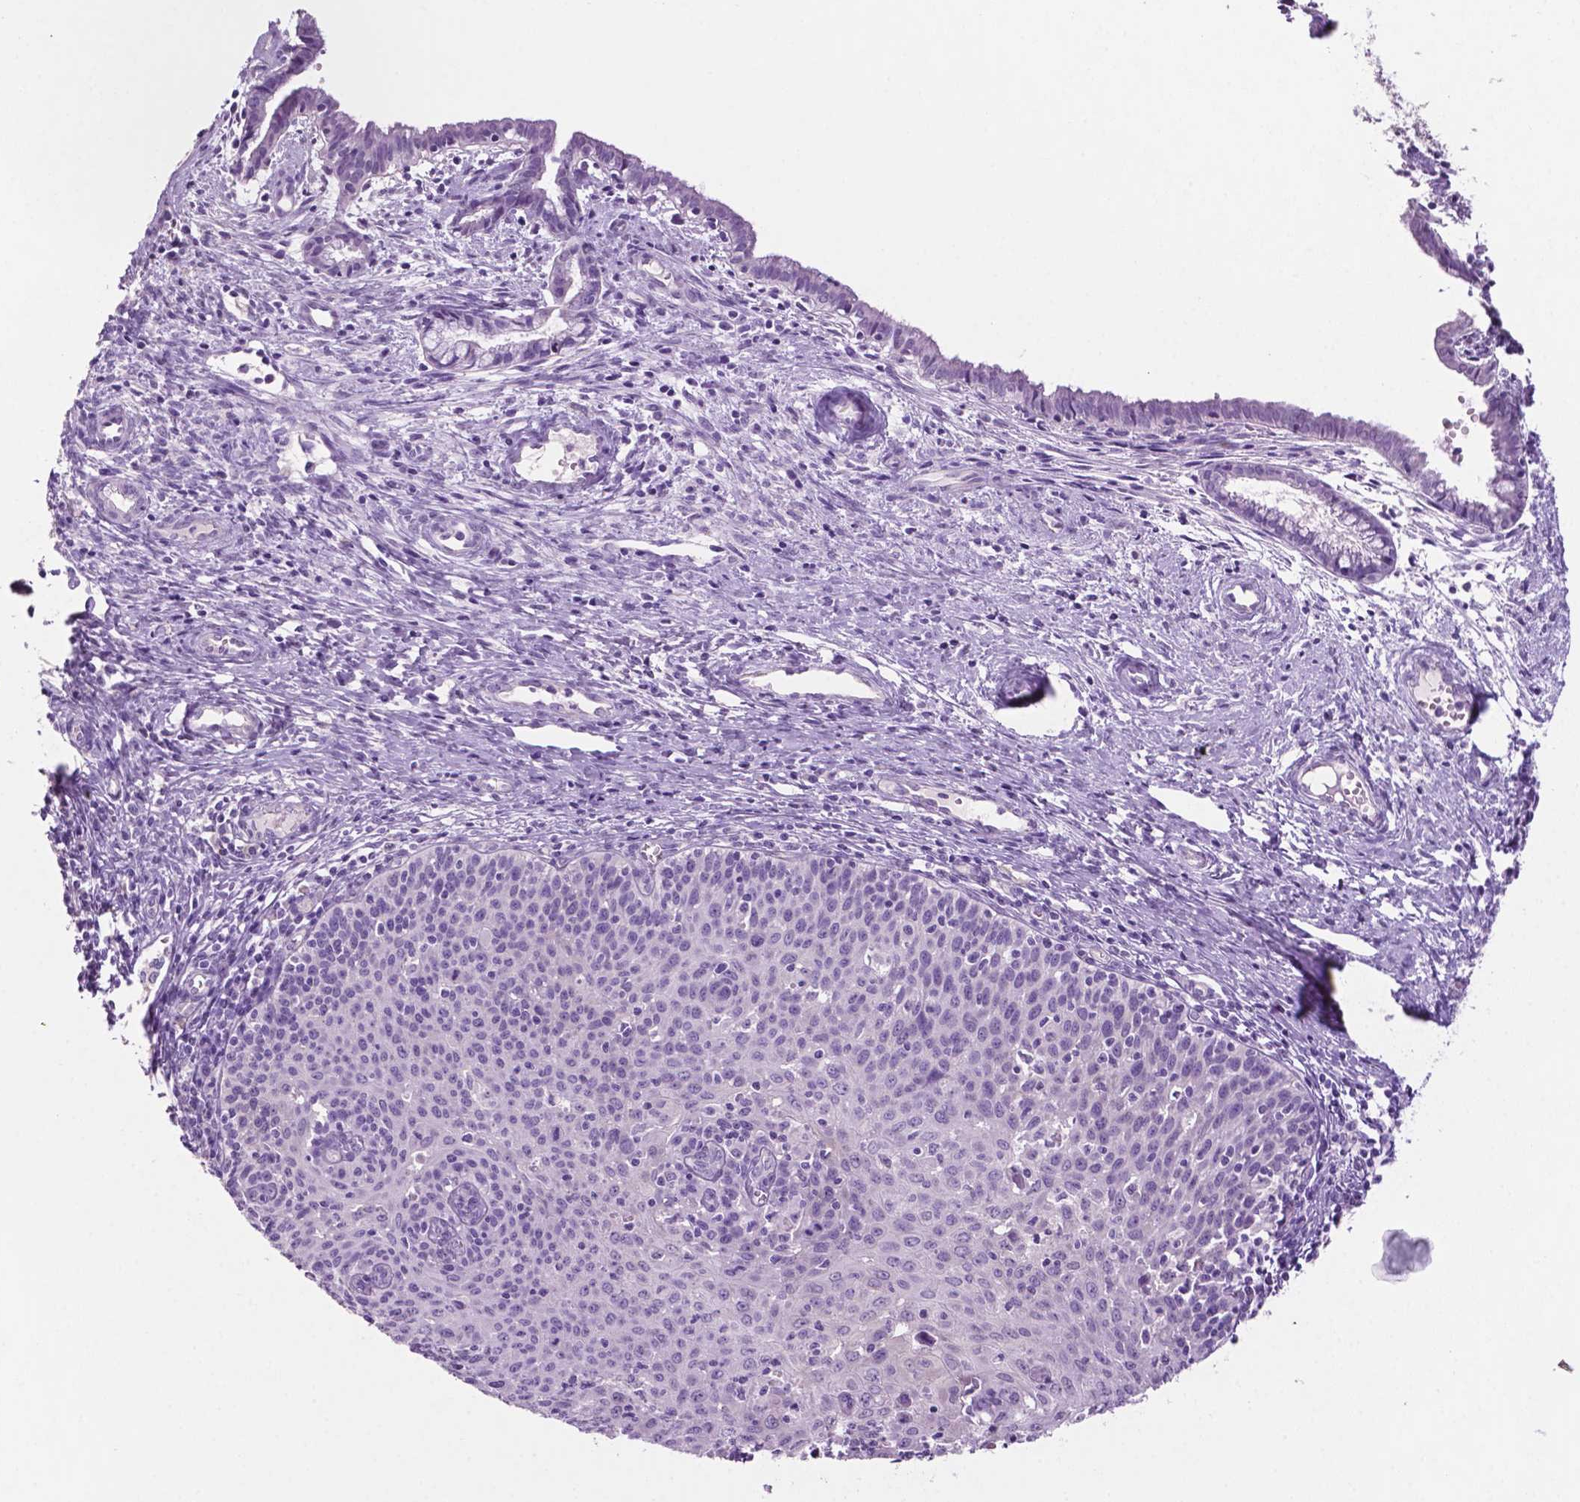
{"staining": {"intensity": "negative", "quantity": "none", "location": "none"}, "tissue": "cervical cancer", "cell_type": "Tumor cells", "image_type": "cancer", "snomed": [{"axis": "morphology", "description": "Squamous cell carcinoma, NOS"}, {"axis": "topography", "description": "Cervix"}], "caption": "A micrograph of cervical squamous cell carcinoma stained for a protein exhibits no brown staining in tumor cells. (DAB immunohistochemistry with hematoxylin counter stain).", "gene": "PHGR1", "patient": {"sex": "female", "age": 38}}